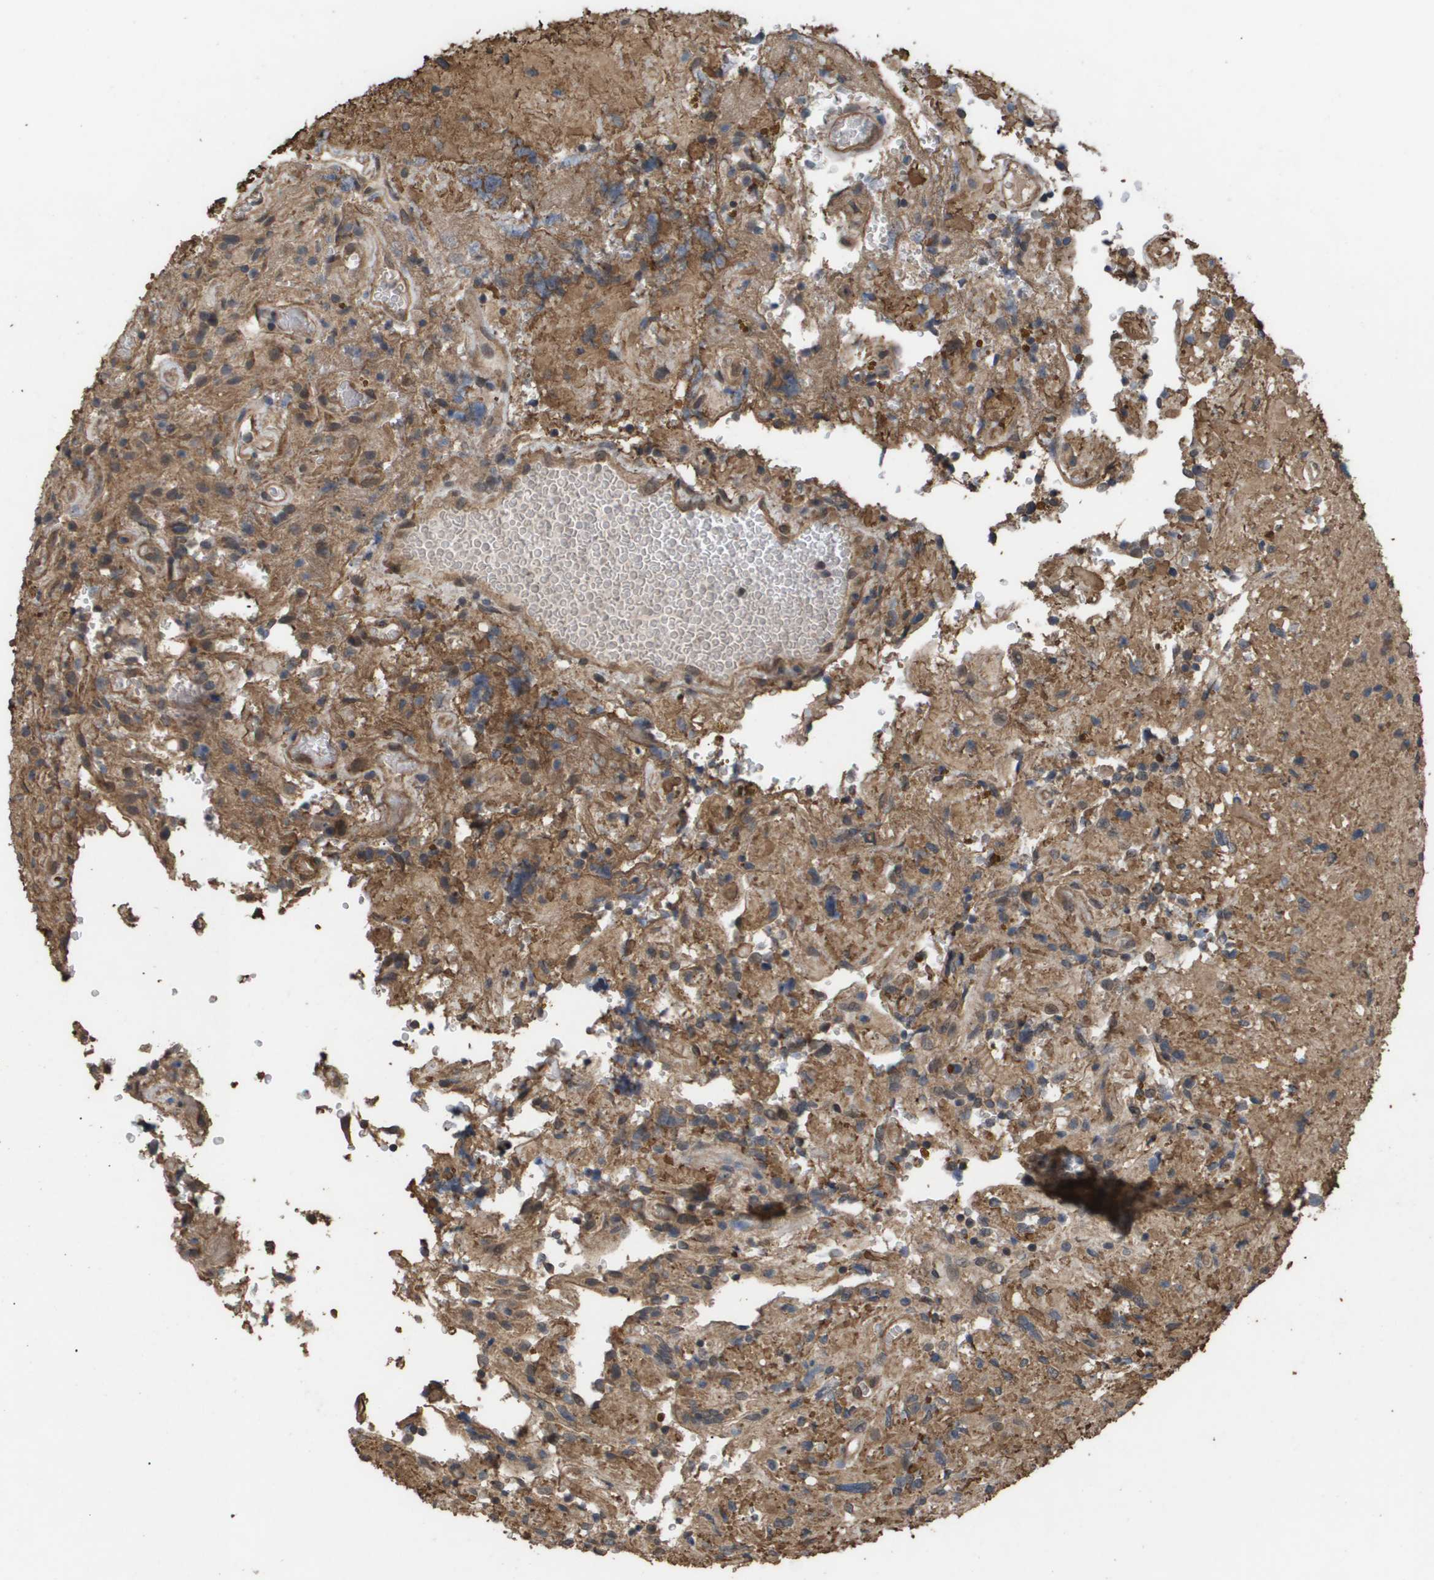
{"staining": {"intensity": "moderate", "quantity": ">75%", "location": "cytoplasmic/membranous"}, "tissue": "glioma", "cell_type": "Tumor cells", "image_type": "cancer", "snomed": [{"axis": "morphology", "description": "Glioma, malignant, High grade"}, {"axis": "topography", "description": "Brain"}], "caption": "Immunohistochemical staining of glioma displays medium levels of moderate cytoplasmic/membranous protein expression in about >75% of tumor cells.", "gene": "CUL5", "patient": {"sex": "male", "age": 33}}